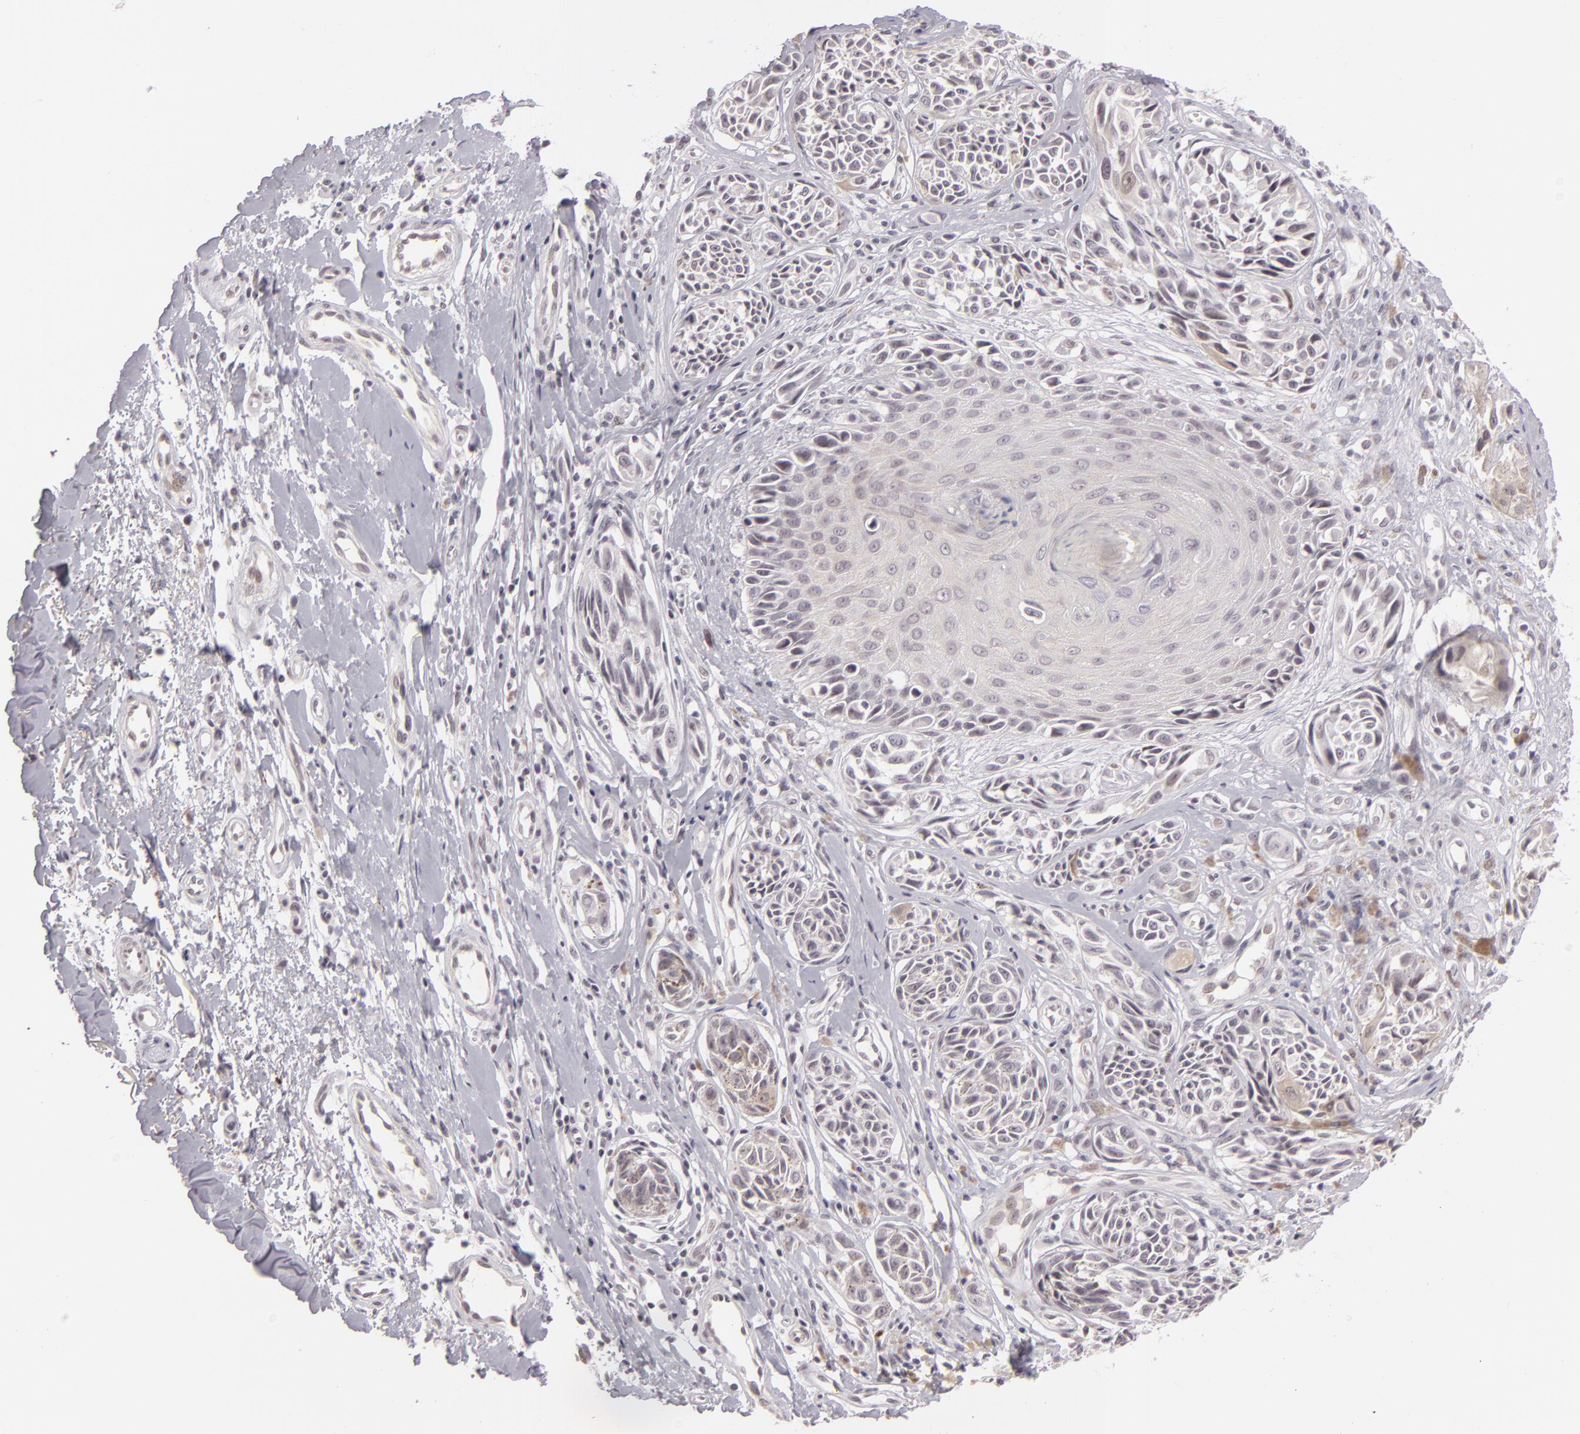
{"staining": {"intensity": "weak", "quantity": "<25%", "location": "cytoplasmic/membranous"}, "tissue": "melanoma", "cell_type": "Tumor cells", "image_type": "cancer", "snomed": [{"axis": "morphology", "description": "Malignant melanoma, NOS"}, {"axis": "topography", "description": "Skin"}], "caption": "This is an immunohistochemistry micrograph of human melanoma. There is no staining in tumor cells.", "gene": "ZNF205", "patient": {"sex": "male", "age": 67}}